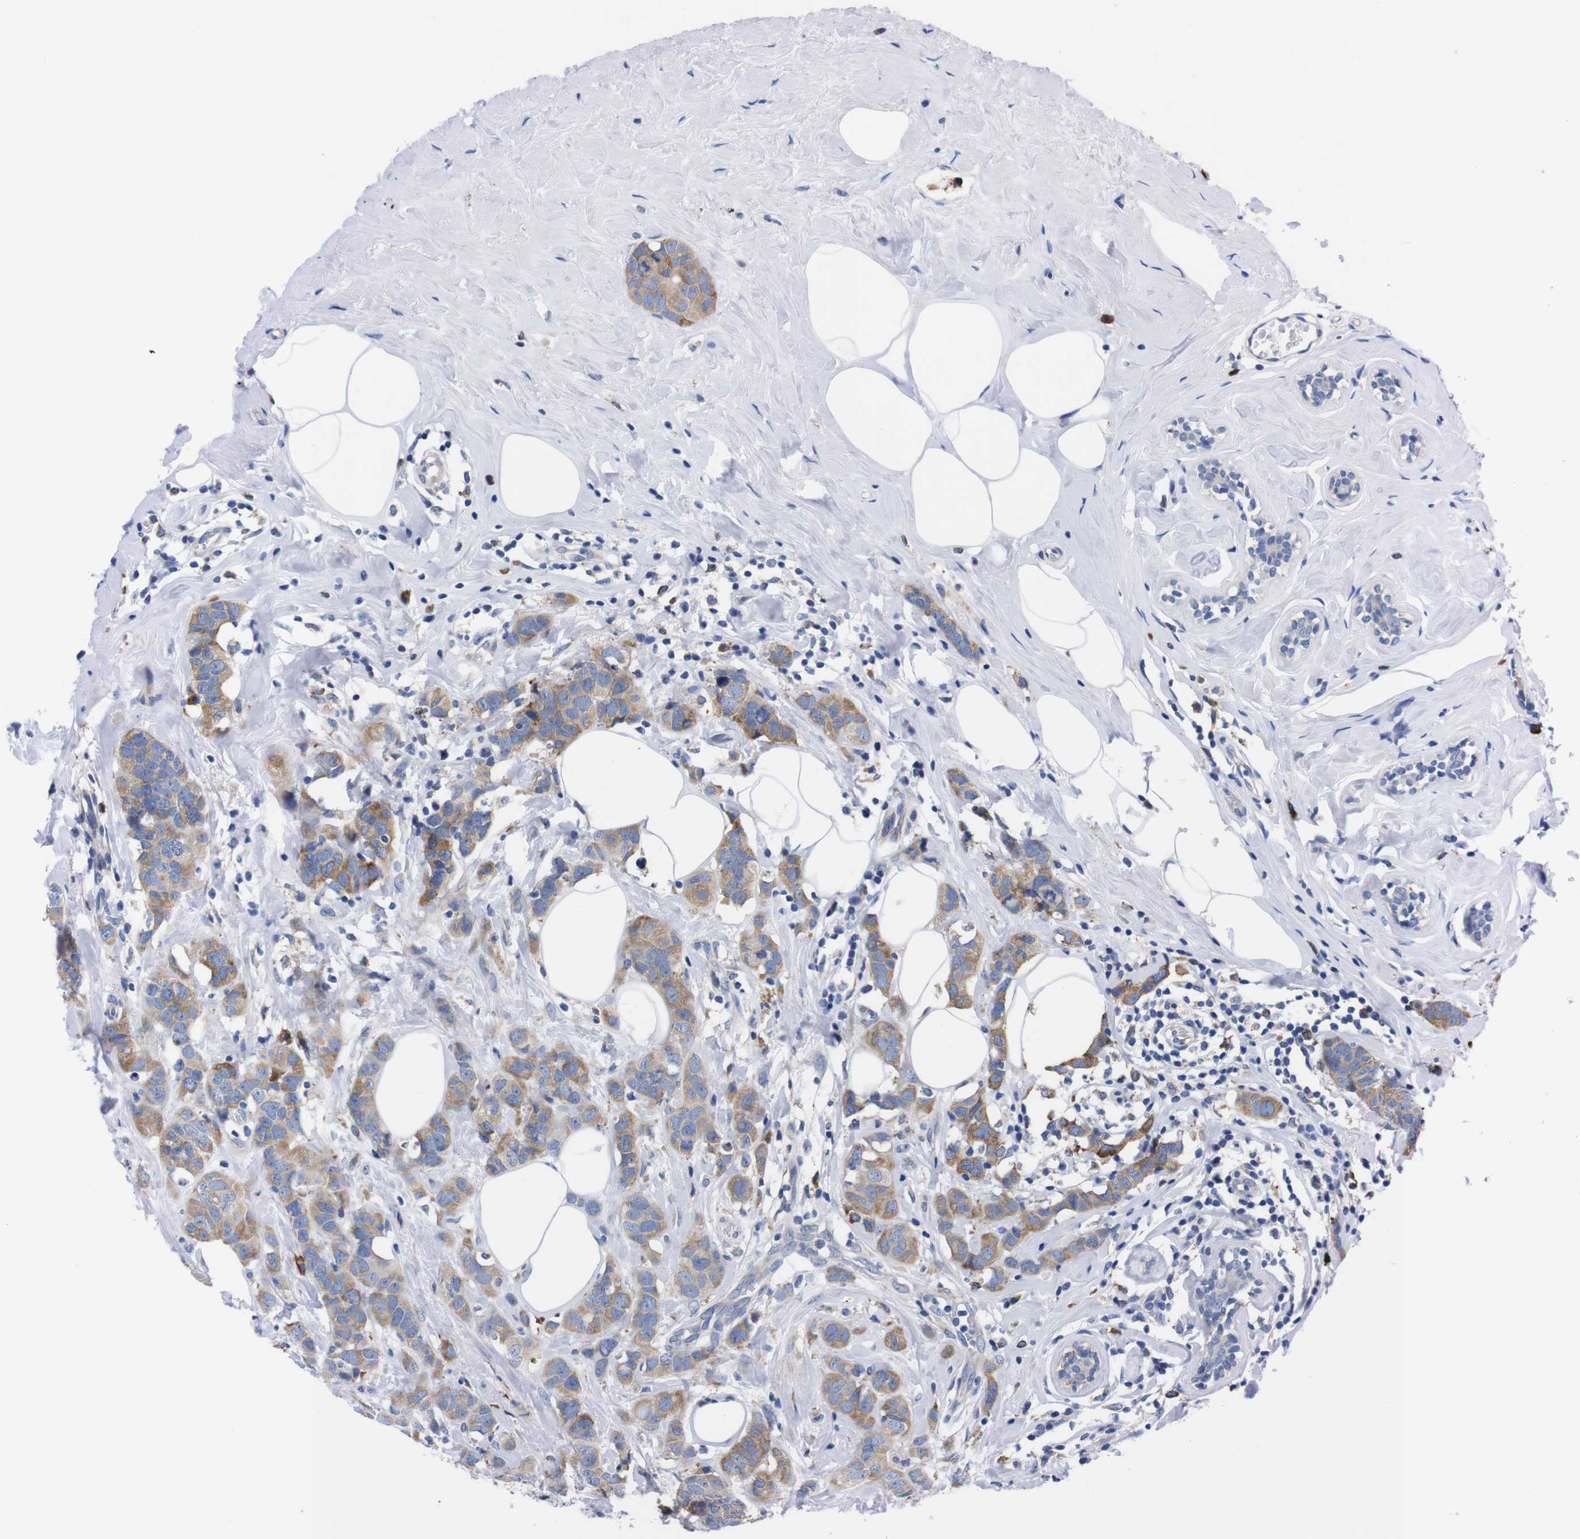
{"staining": {"intensity": "moderate", "quantity": ">75%", "location": "cytoplasmic/membranous"}, "tissue": "breast cancer", "cell_type": "Tumor cells", "image_type": "cancer", "snomed": [{"axis": "morphology", "description": "Normal tissue, NOS"}, {"axis": "morphology", "description": "Duct carcinoma"}, {"axis": "topography", "description": "Breast"}], "caption": "Moderate cytoplasmic/membranous staining for a protein is present in about >75% of tumor cells of breast cancer (infiltrating ductal carcinoma) using immunohistochemistry.", "gene": "NEBL", "patient": {"sex": "female", "age": 50}}